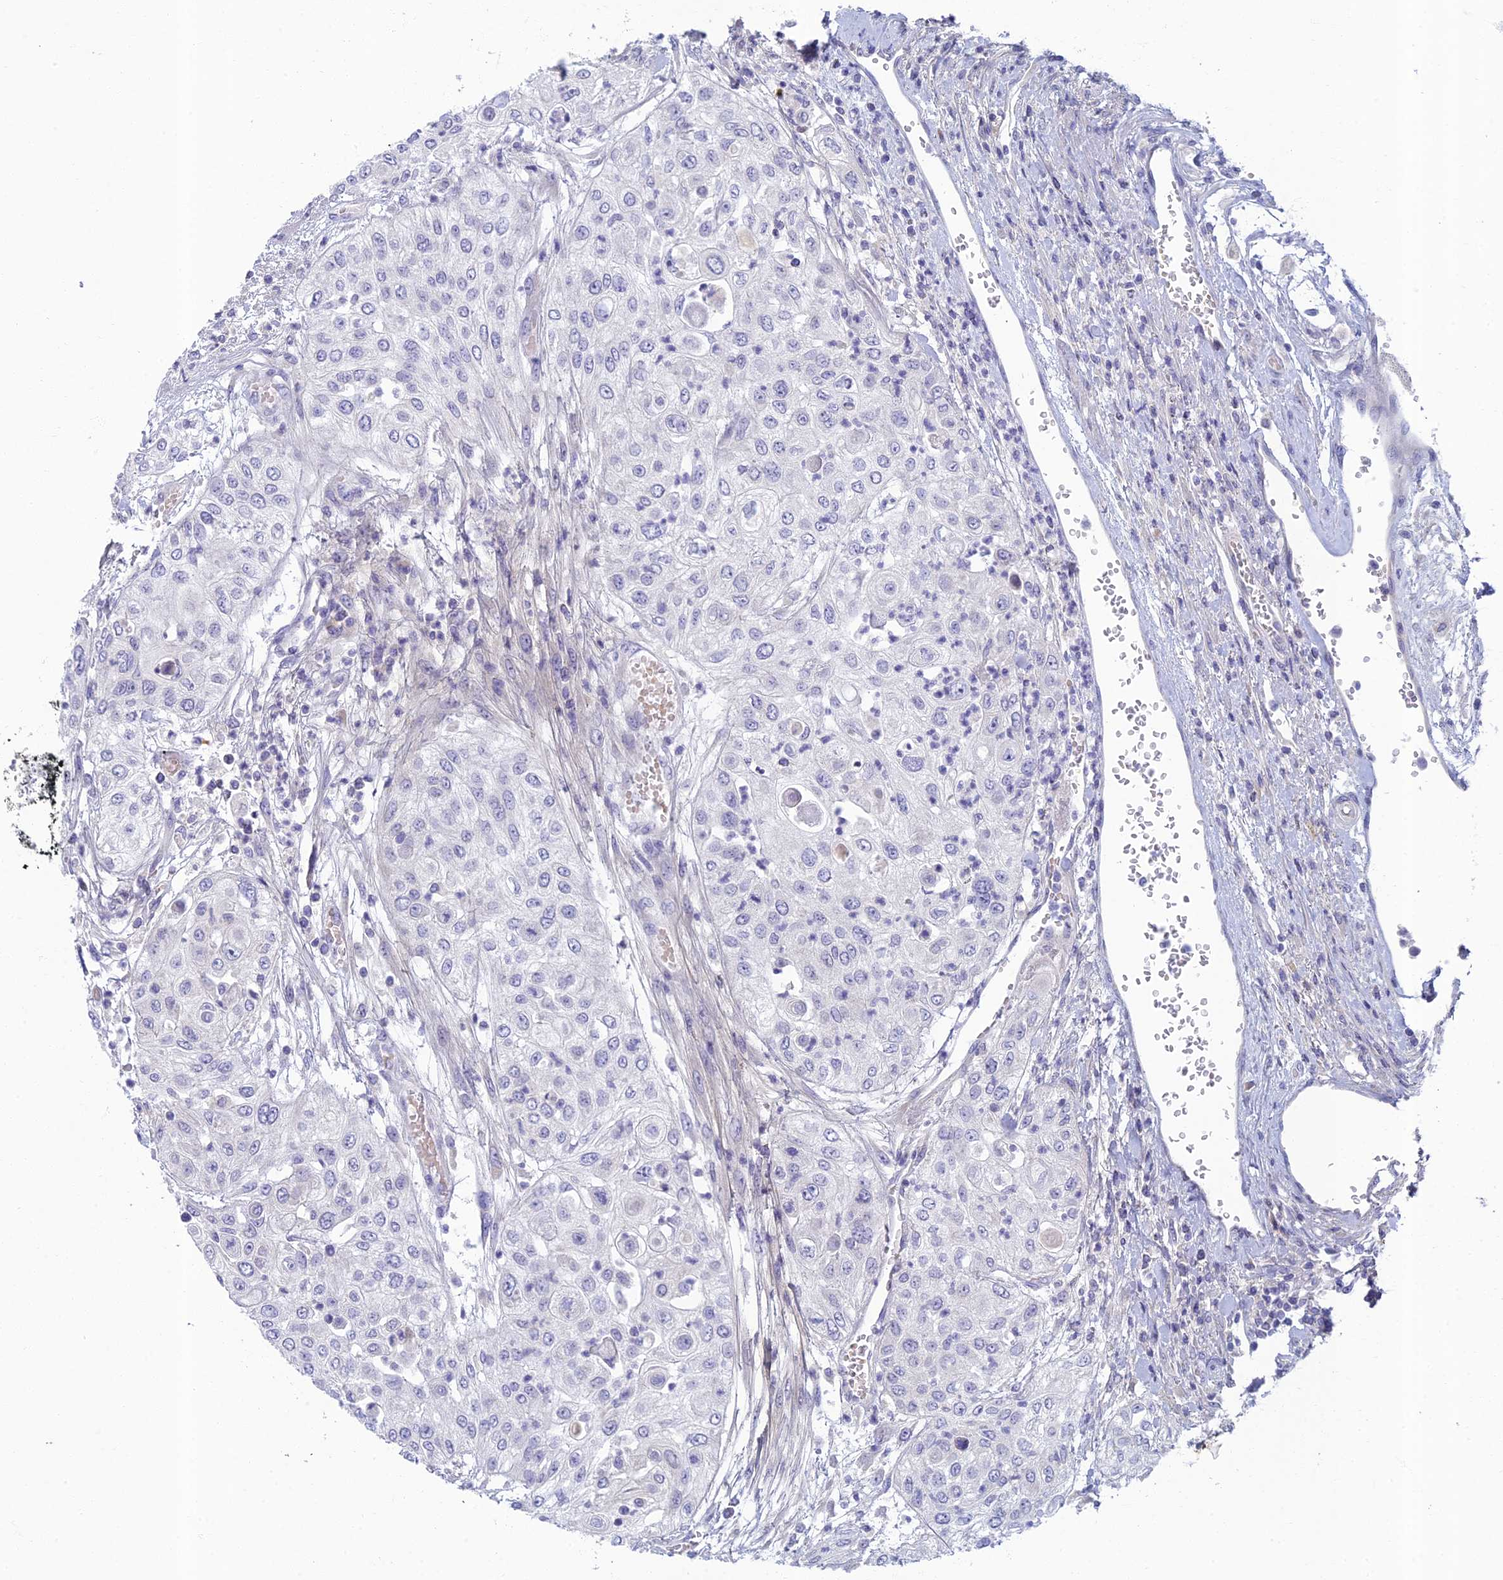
{"staining": {"intensity": "negative", "quantity": "none", "location": "none"}, "tissue": "urothelial cancer", "cell_type": "Tumor cells", "image_type": "cancer", "snomed": [{"axis": "morphology", "description": "Urothelial carcinoma, High grade"}, {"axis": "topography", "description": "Urinary bladder"}], "caption": "Tumor cells show no significant protein positivity in urothelial cancer.", "gene": "SLC25A41", "patient": {"sex": "female", "age": 79}}